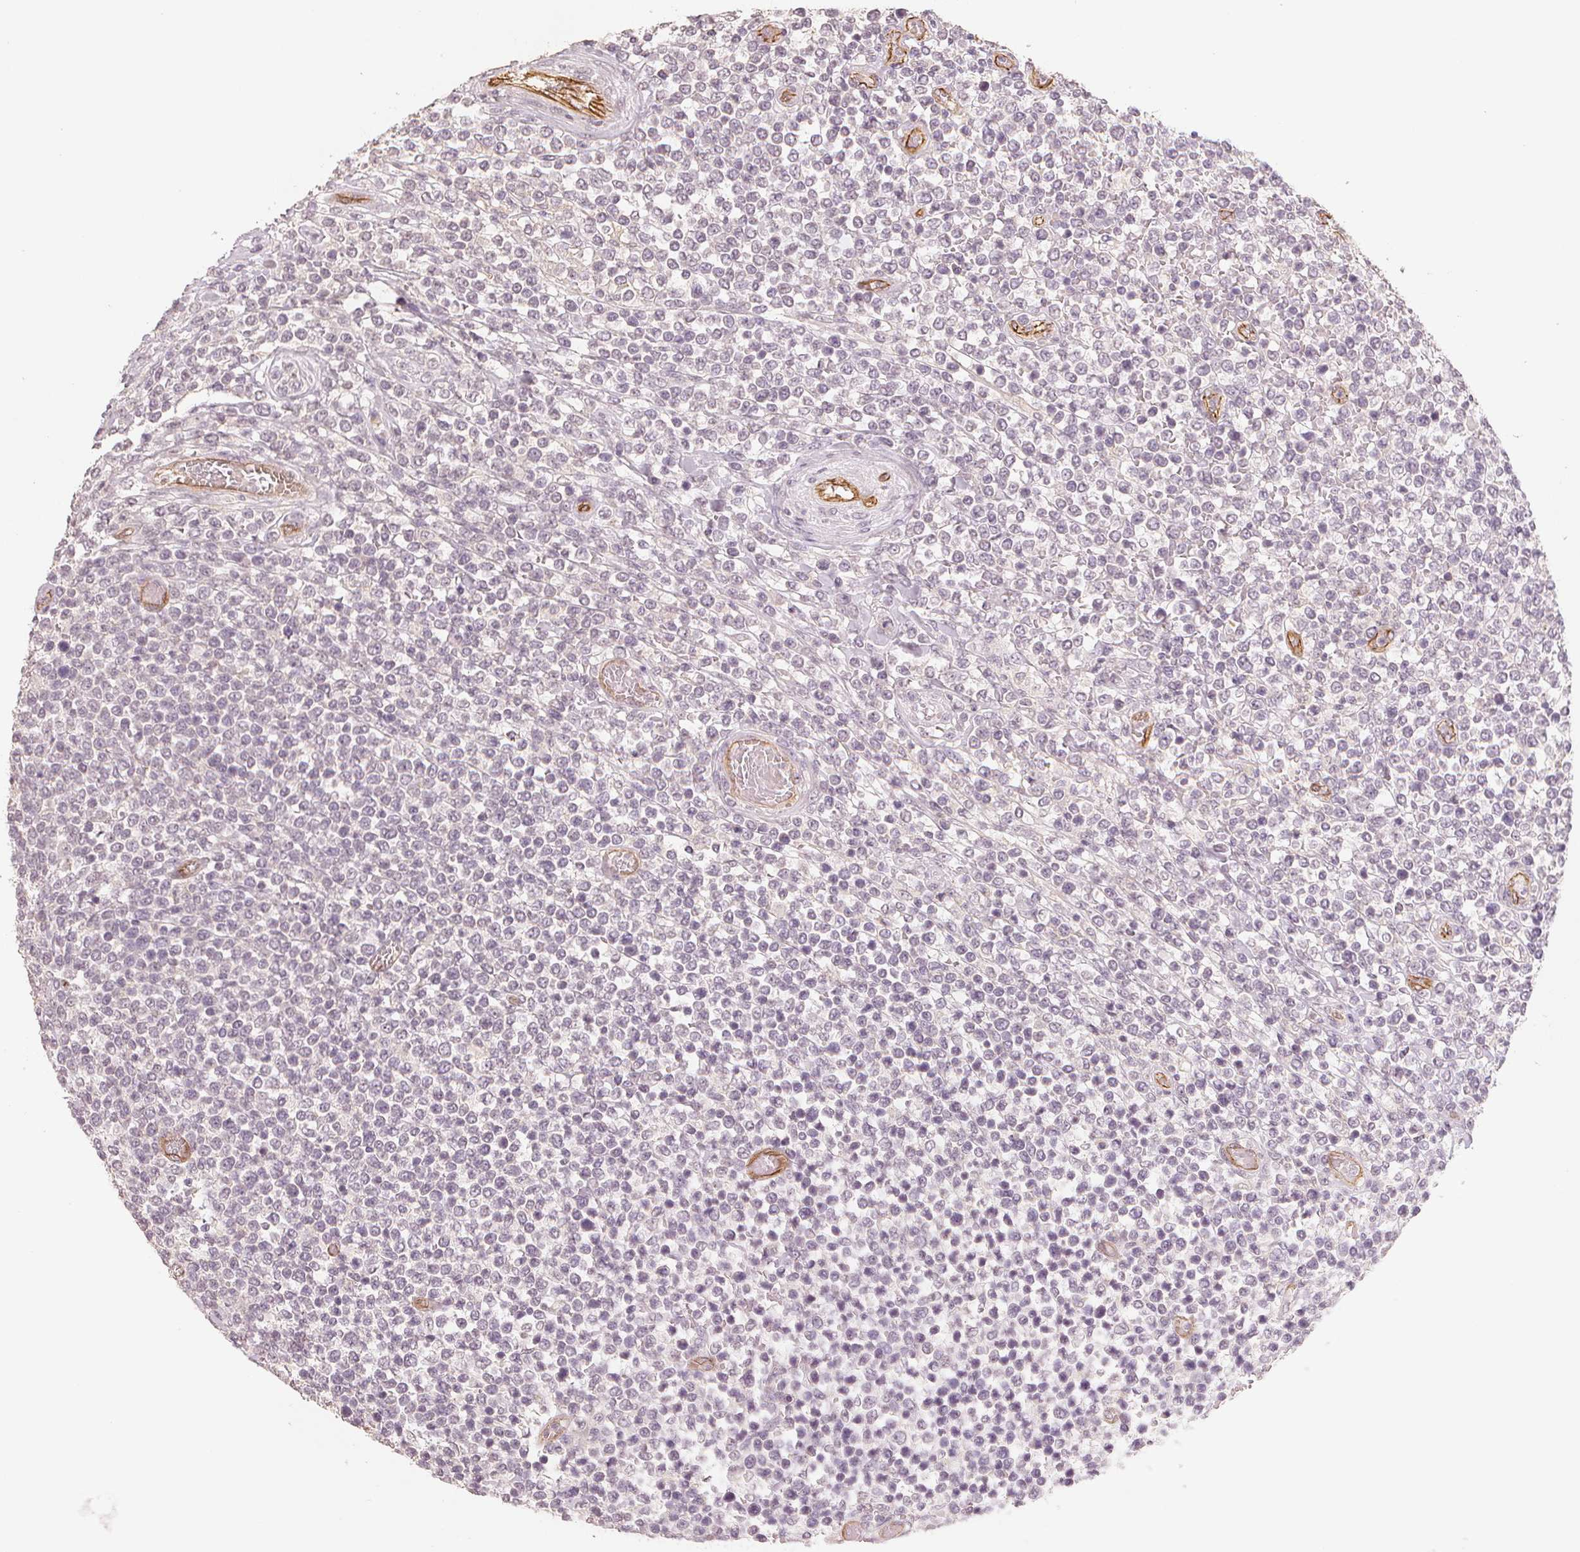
{"staining": {"intensity": "negative", "quantity": "none", "location": "none"}, "tissue": "lymphoma", "cell_type": "Tumor cells", "image_type": "cancer", "snomed": [{"axis": "morphology", "description": "Malignant lymphoma, non-Hodgkin's type, High grade"}, {"axis": "topography", "description": "Soft tissue"}], "caption": "Immunohistochemistry (IHC) micrograph of human high-grade malignant lymphoma, non-Hodgkin's type stained for a protein (brown), which demonstrates no expression in tumor cells. The staining was performed using DAB to visualize the protein expression in brown, while the nuclei were stained in blue with hematoxylin (Magnification: 20x).", "gene": "CIB1", "patient": {"sex": "female", "age": 56}}